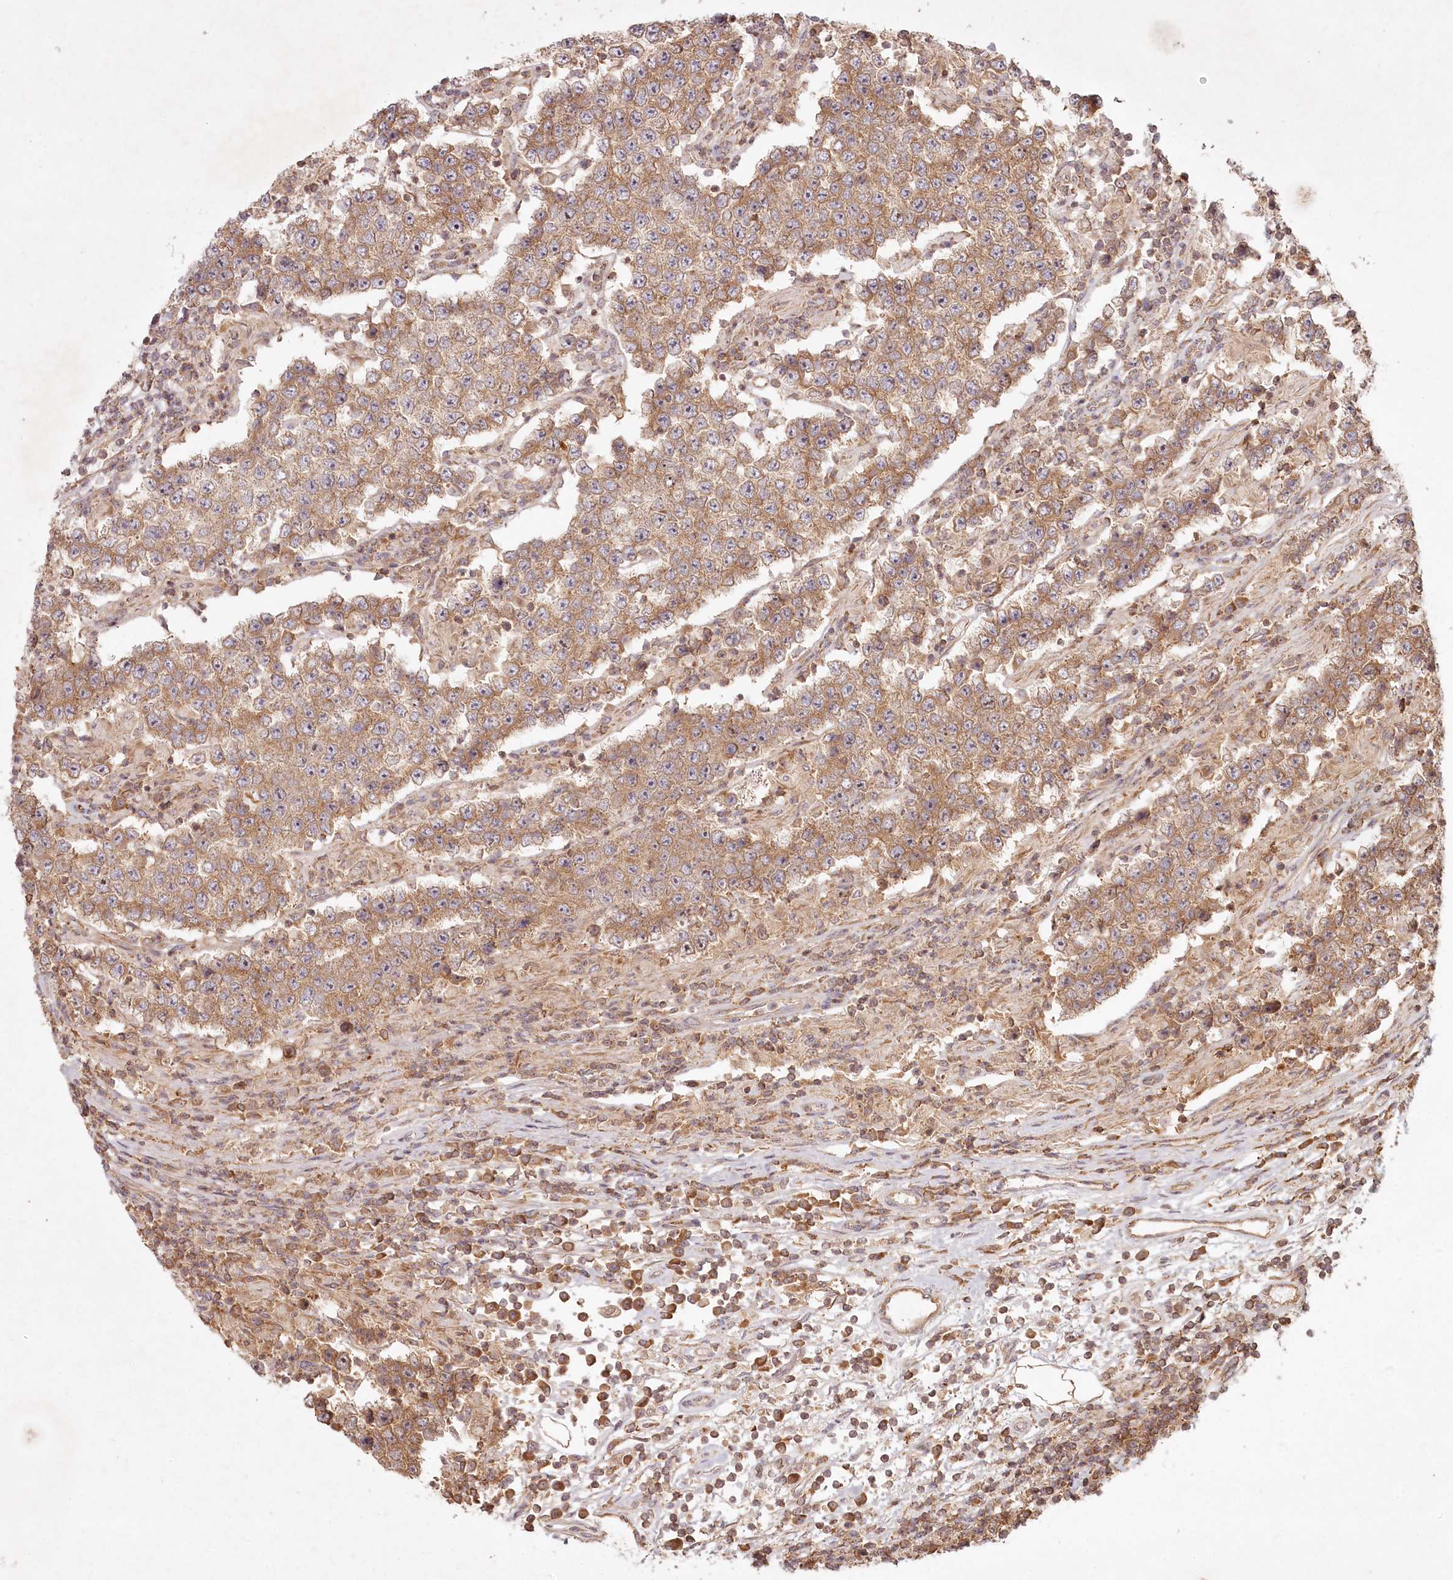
{"staining": {"intensity": "moderate", "quantity": ">75%", "location": "cytoplasmic/membranous"}, "tissue": "testis cancer", "cell_type": "Tumor cells", "image_type": "cancer", "snomed": [{"axis": "morphology", "description": "Normal tissue, NOS"}, {"axis": "morphology", "description": "Urothelial carcinoma, High grade"}, {"axis": "morphology", "description": "Seminoma, NOS"}, {"axis": "morphology", "description": "Carcinoma, Embryonal, NOS"}, {"axis": "topography", "description": "Urinary bladder"}, {"axis": "topography", "description": "Testis"}], "caption": "IHC photomicrograph of neoplastic tissue: embryonal carcinoma (testis) stained using immunohistochemistry (IHC) exhibits medium levels of moderate protein expression localized specifically in the cytoplasmic/membranous of tumor cells, appearing as a cytoplasmic/membranous brown color.", "gene": "TMIE", "patient": {"sex": "male", "age": 41}}